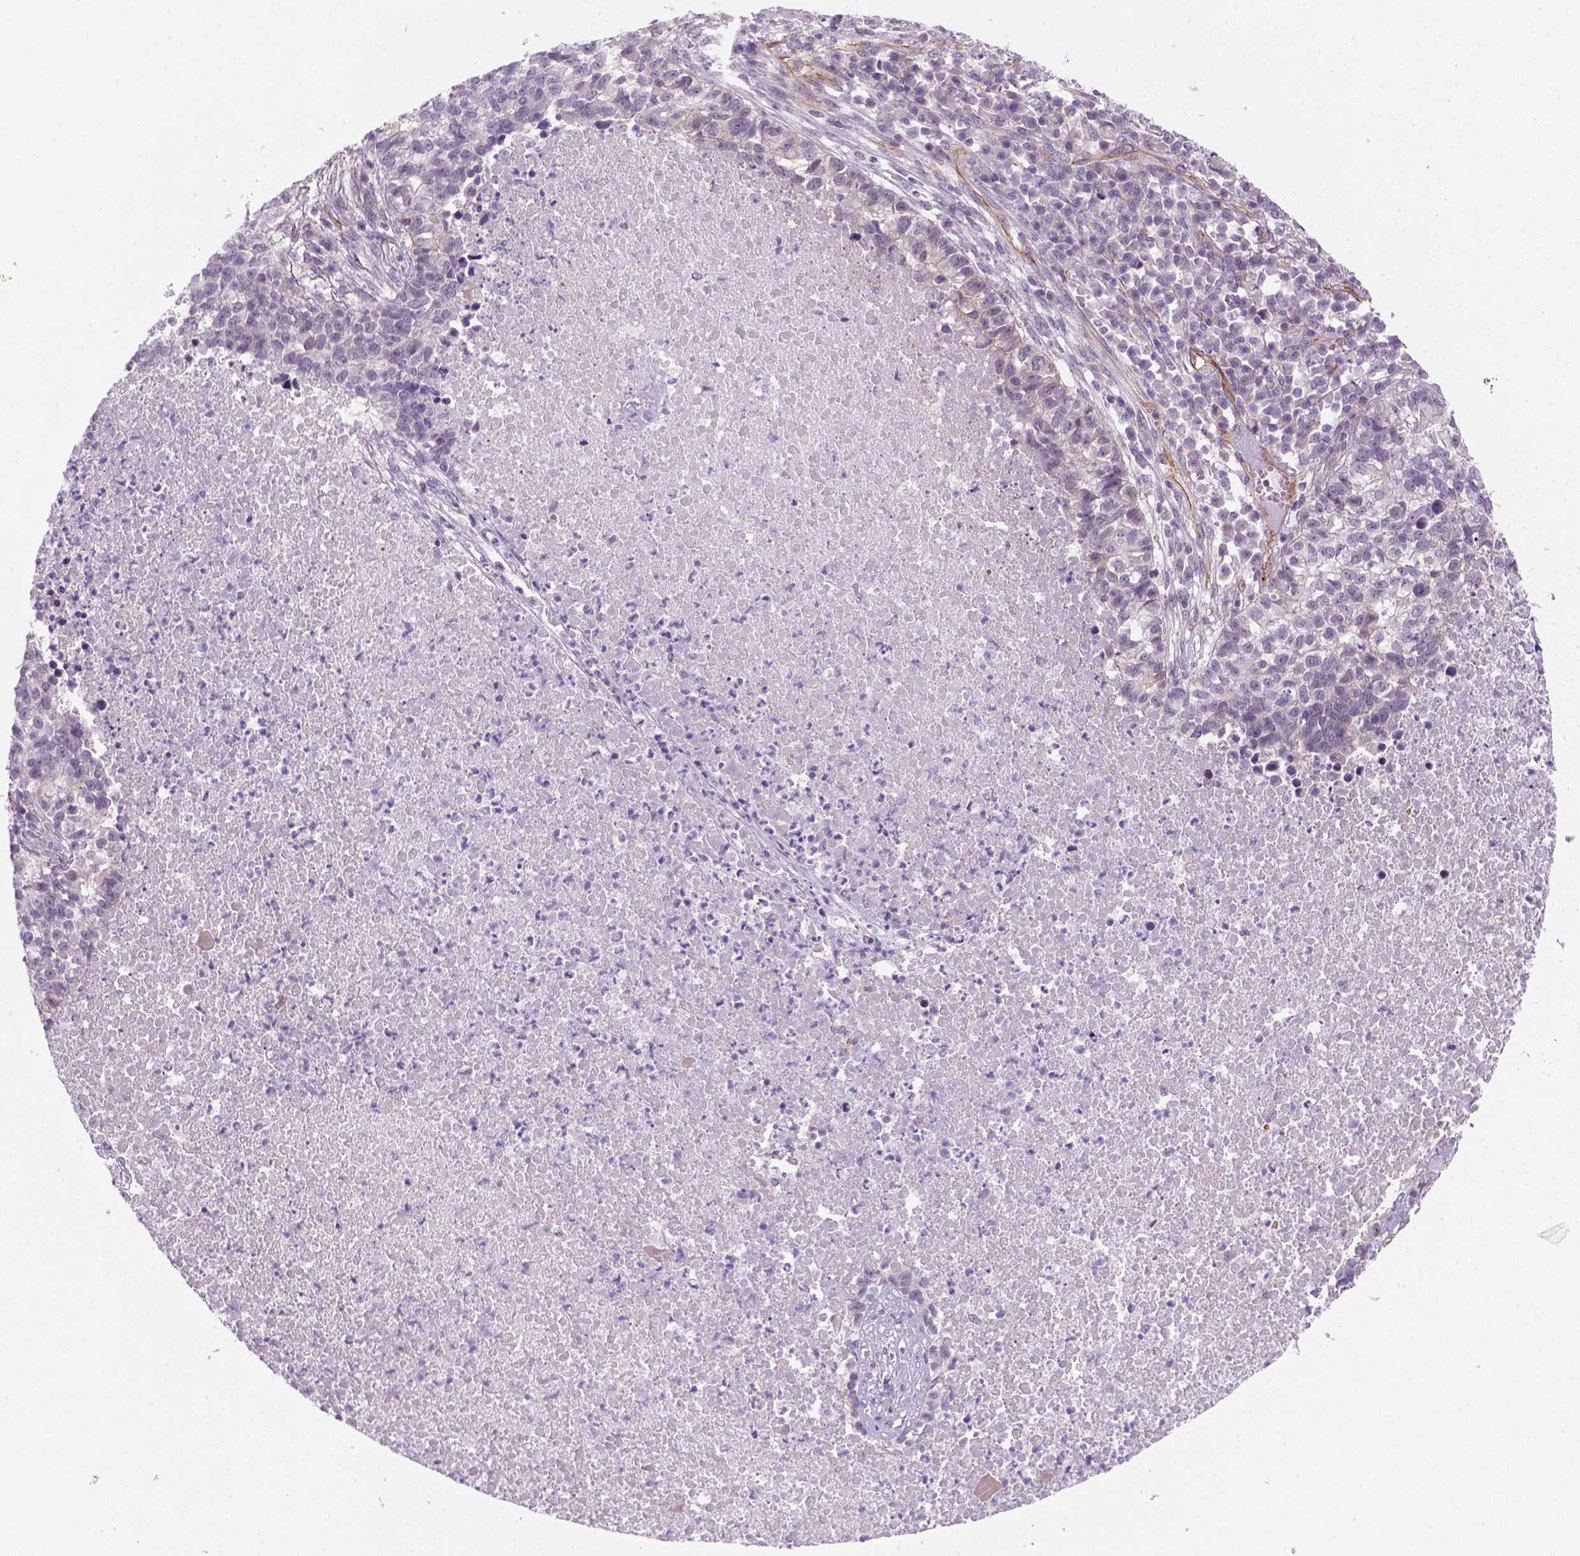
{"staining": {"intensity": "negative", "quantity": "none", "location": "none"}, "tissue": "lung cancer", "cell_type": "Tumor cells", "image_type": "cancer", "snomed": [{"axis": "morphology", "description": "Adenocarcinoma, NOS"}, {"axis": "topography", "description": "Lung"}], "caption": "Protein analysis of lung adenocarcinoma displays no significant staining in tumor cells. The staining was performed using DAB (3,3'-diaminobenzidine) to visualize the protein expression in brown, while the nuclei were stained in blue with hematoxylin (Magnification: 20x).", "gene": "VSTM5", "patient": {"sex": "male", "age": 57}}